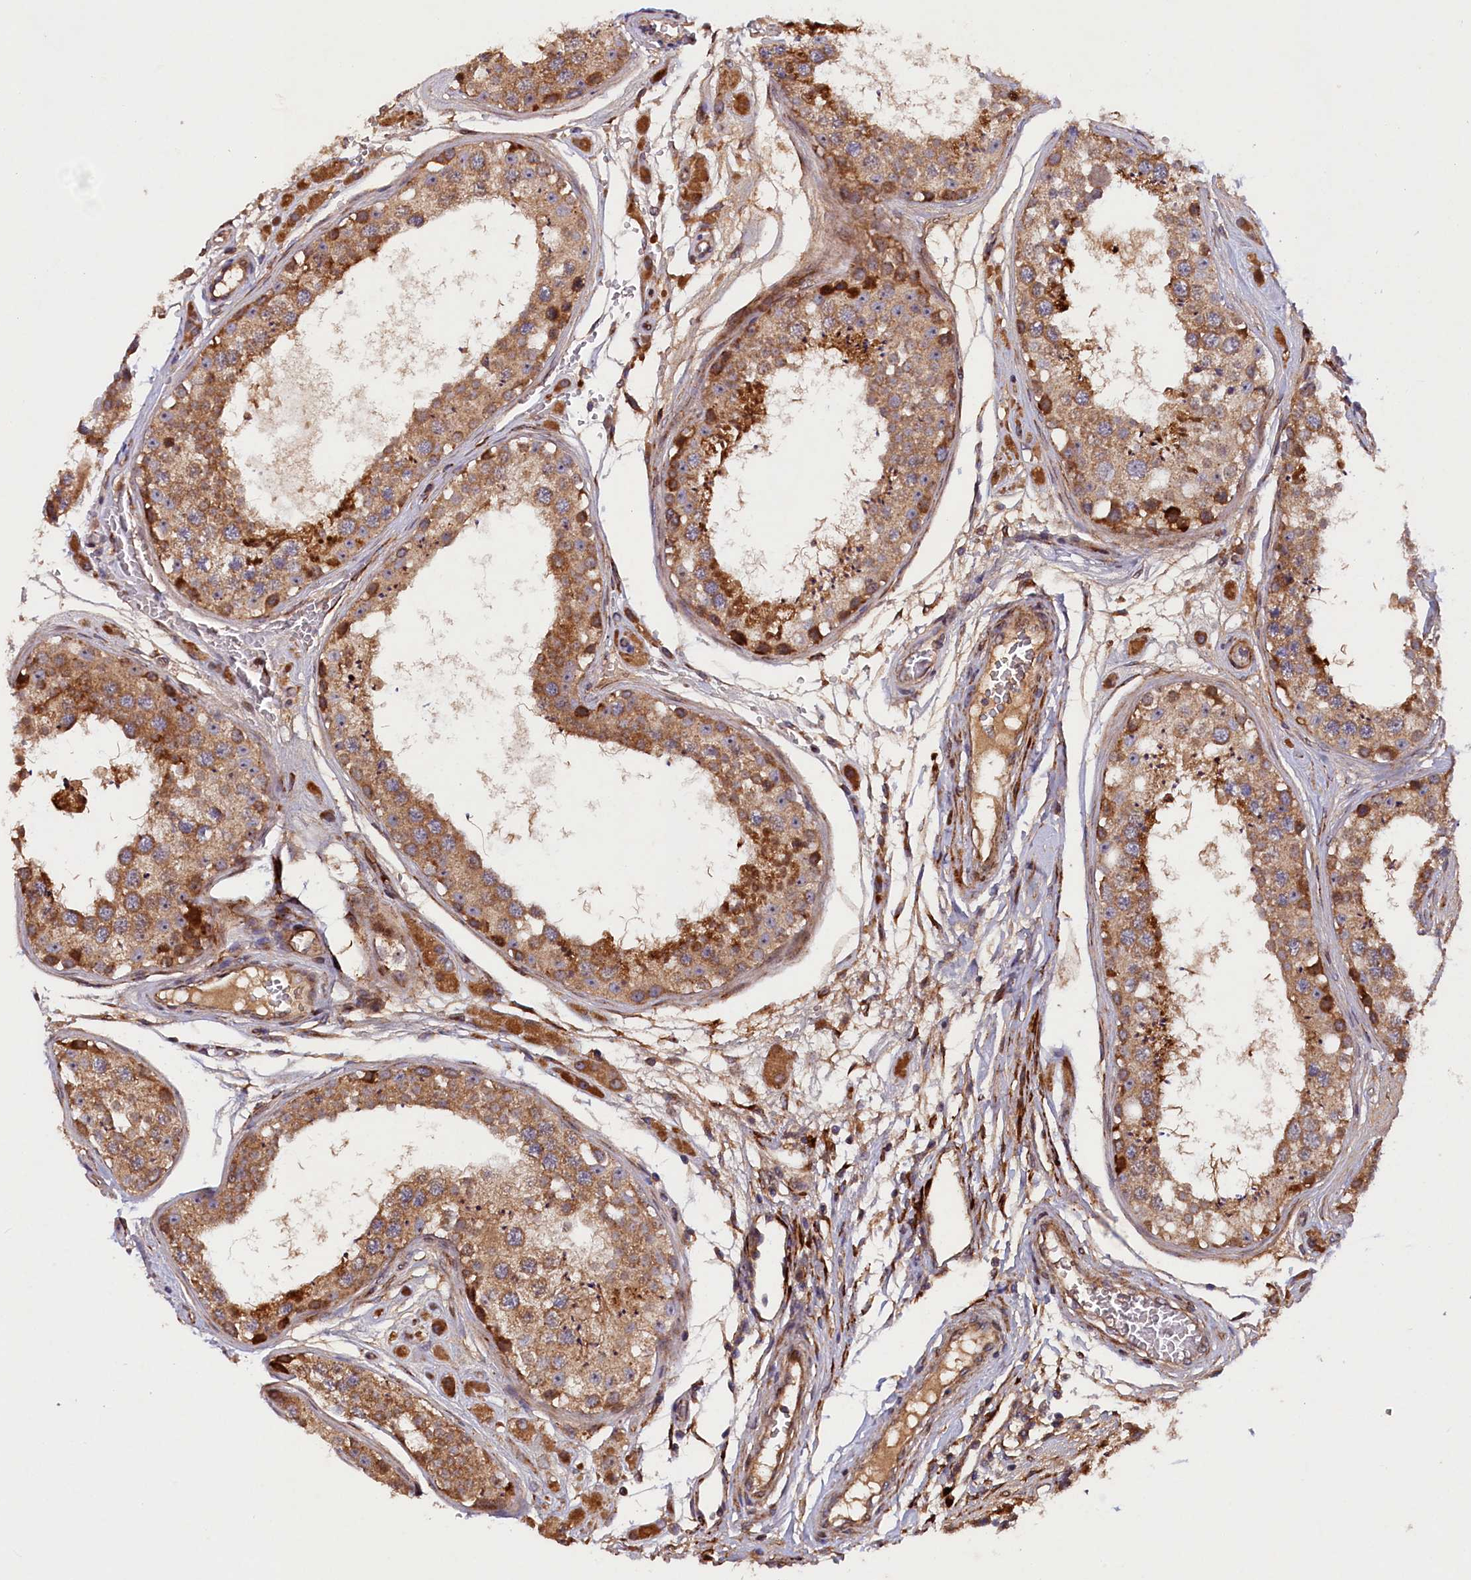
{"staining": {"intensity": "moderate", "quantity": ">75%", "location": "cytoplasmic/membranous"}, "tissue": "testis", "cell_type": "Cells in seminiferous ducts", "image_type": "normal", "snomed": [{"axis": "morphology", "description": "Normal tissue, NOS"}, {"axis": "topography", "description": "Testis"}], "caption": "Immunohistochemistry photomicrograph of benign human testis stained for a protein (brown), which exhibits medium levels of moderate cytoplasmic/membranous staining in approximately >75% of cells in seminiferous ducts.", "gene": "ARRDC4", "patient": {"sex": "male", "age": 25}}